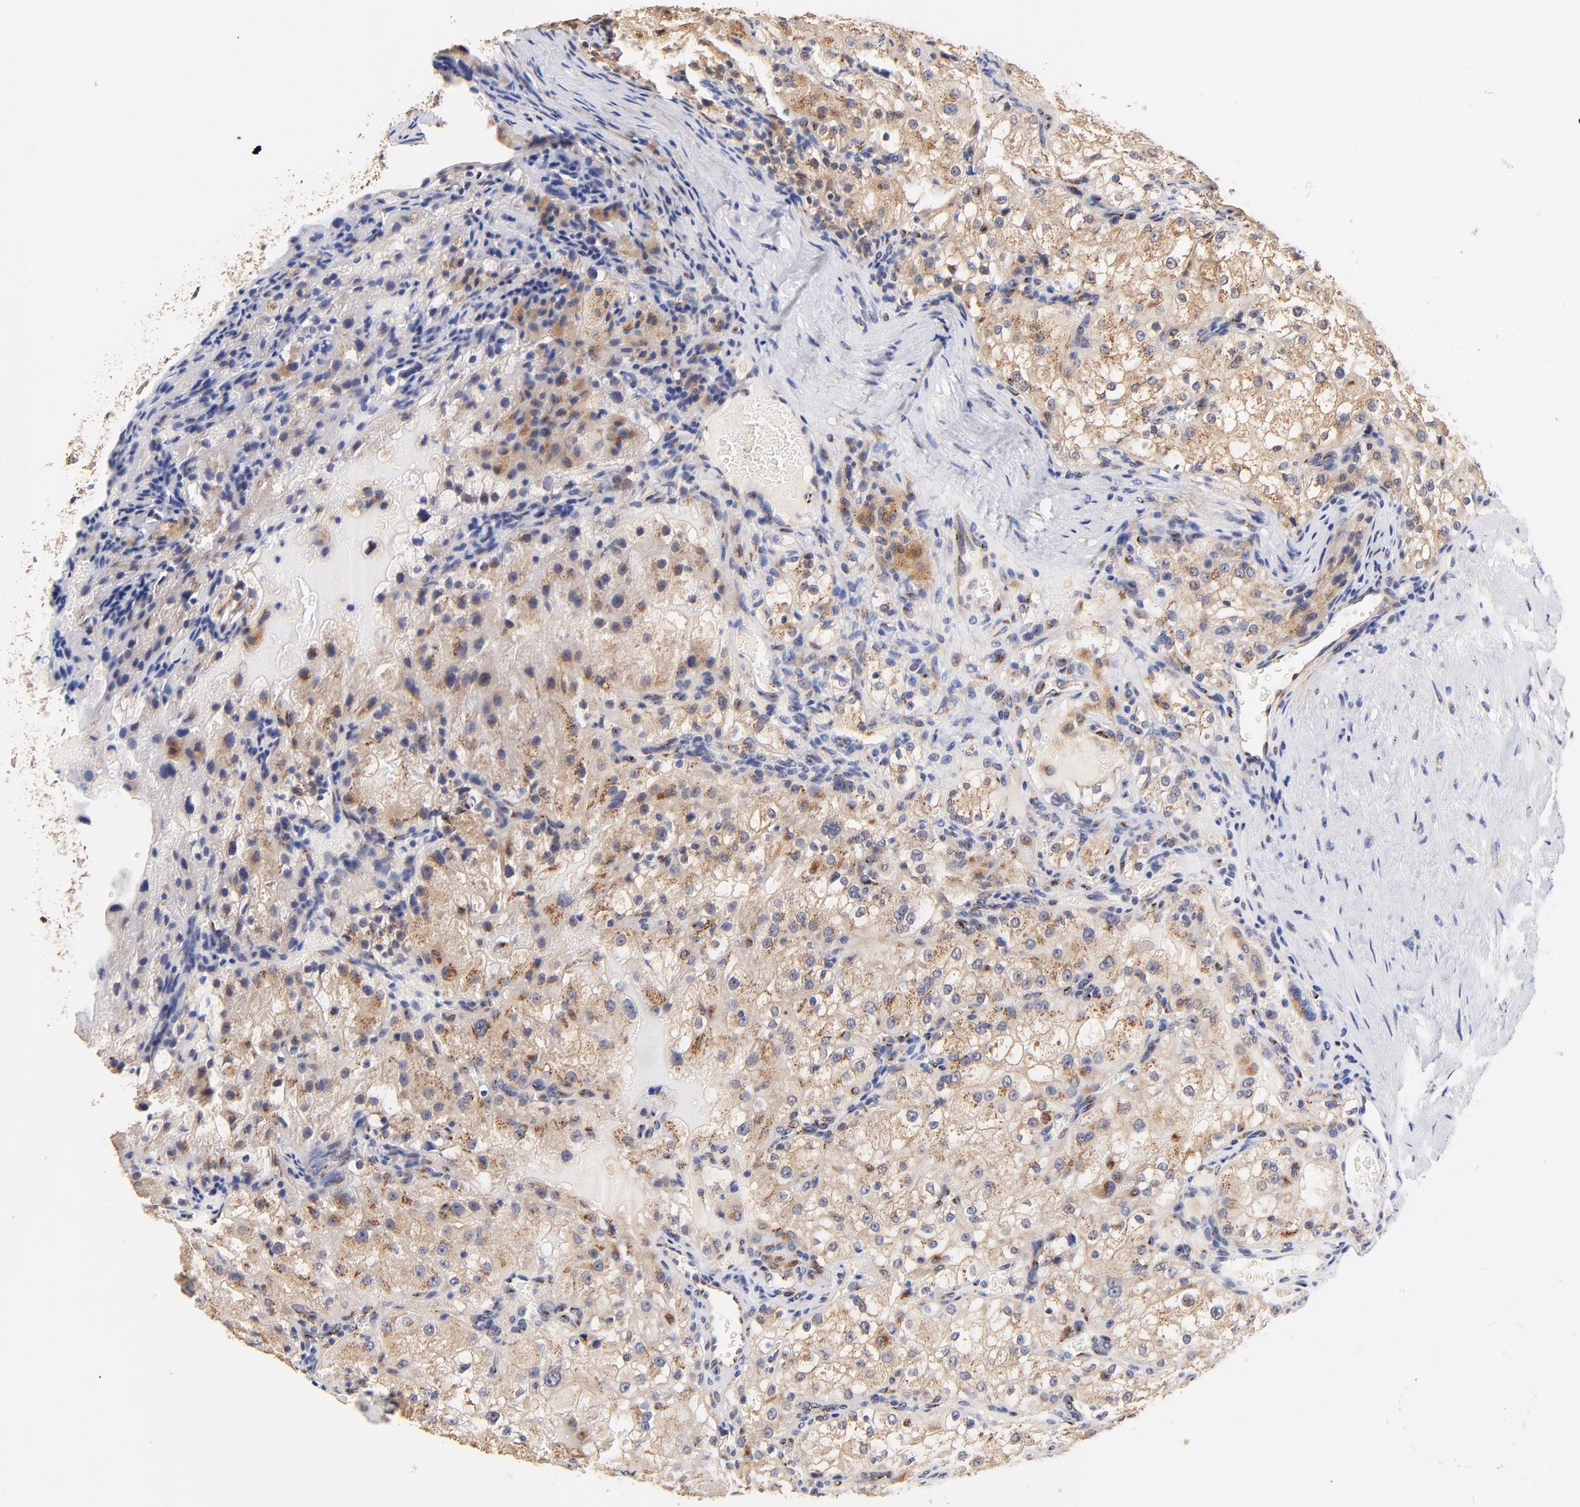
{"staining": {"intensity": "weak", "quantity": ">75%", "location": "cytoplasmic/membranous"}, "tissue": "renal cancer", "cell_type": "Tumor cells", "image_type": "cancer", "snomed": [{"axis": "morphology", "description": "Adenocarcinoma, NOS"}, {"axis": "topography", "description": "Kidney"}], "caption": "This histopathology image shows renal cancer stained with immunohistochemistry (IHC) to label a protein in brown. The cytoplasmic/membranous of tumor cells show weak positivity for the protein. Nuclei are counter-stained blue.", "gene": "FMNL3", "patient": {"sex": "female", "age": 74}}